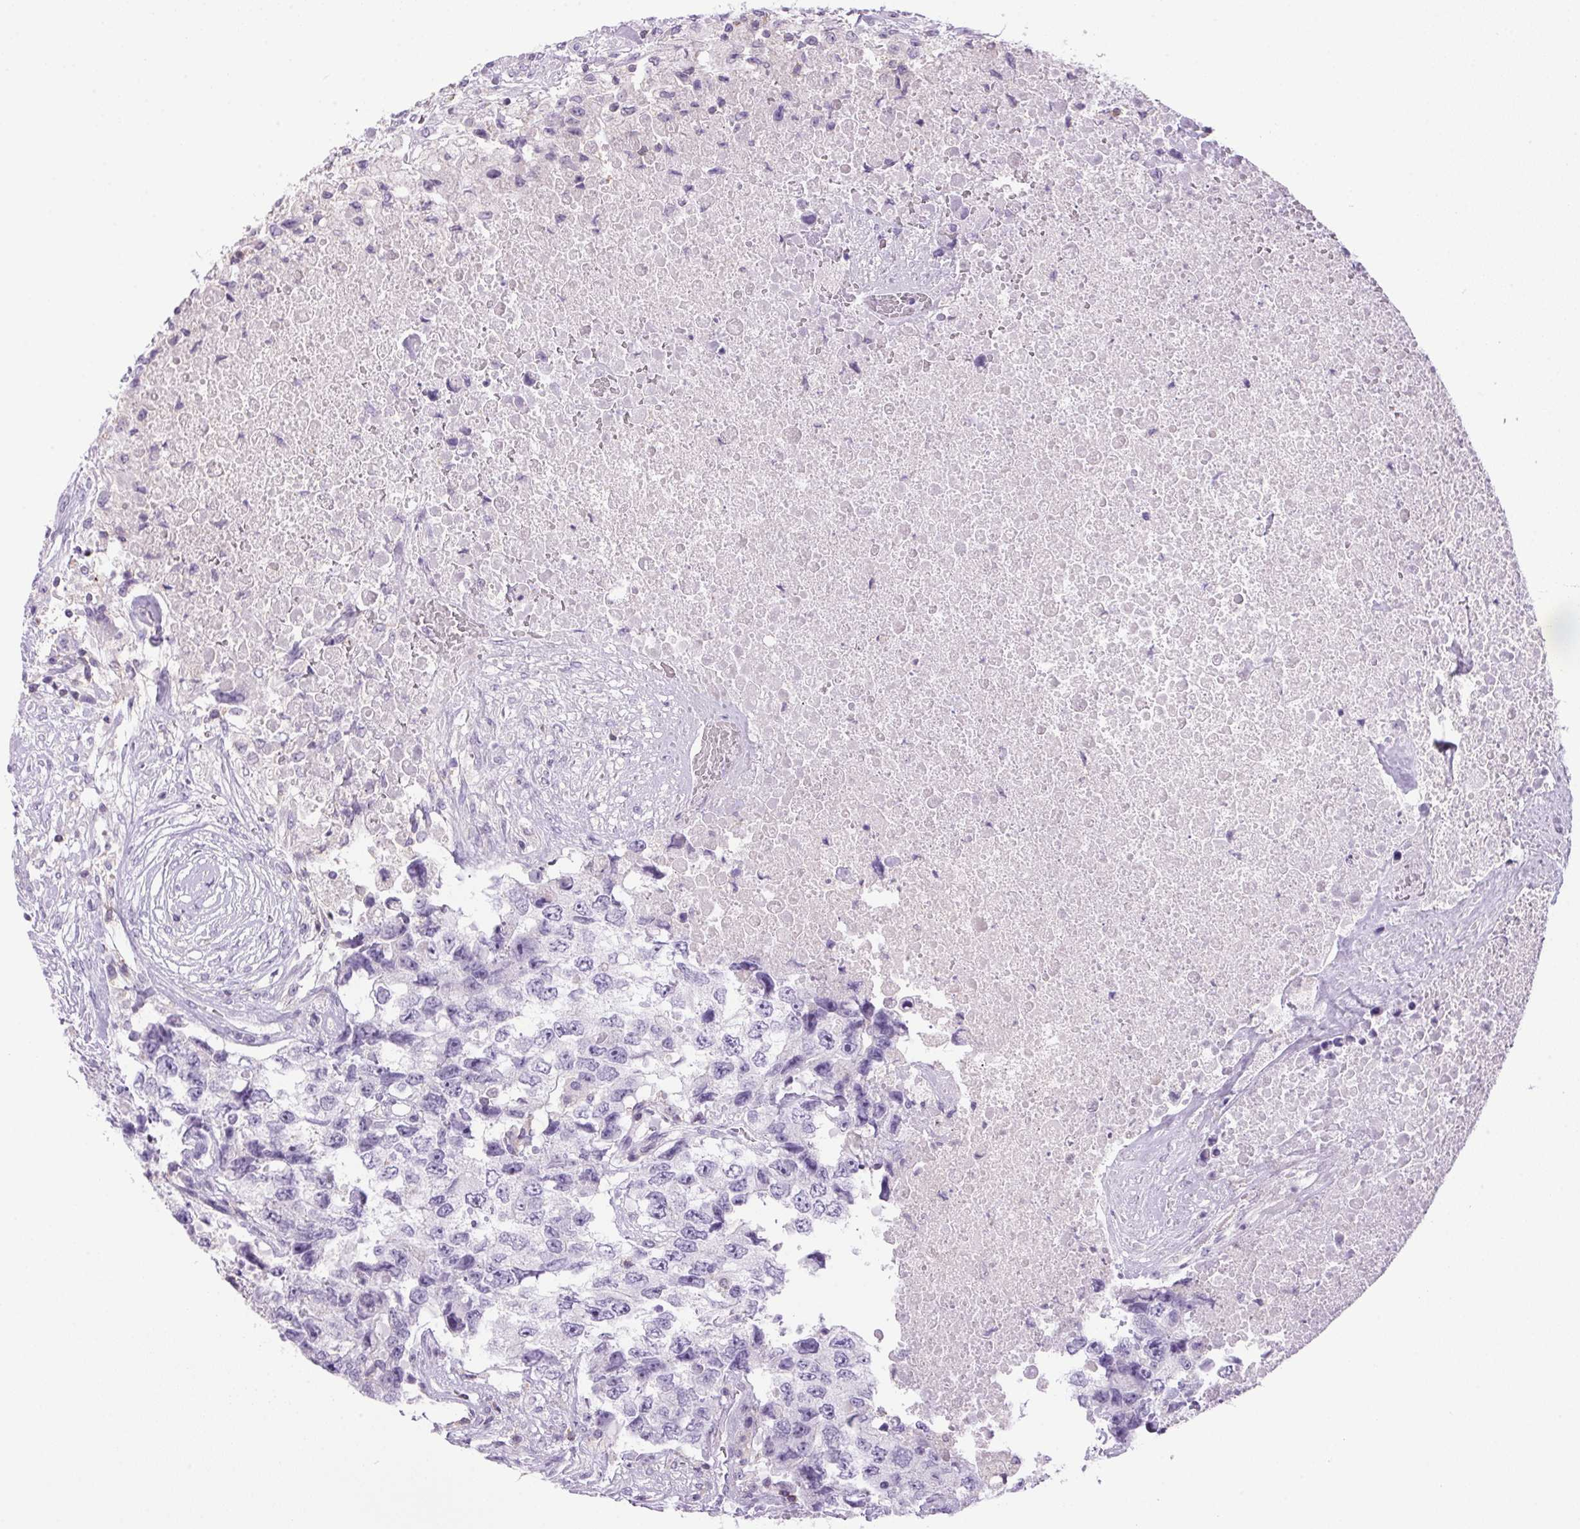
{"staining": {"intensity": "negative", "quantity": "none", "location": "none"}, "tissue": "testis cancer", "cell_type": "Tumor cells", "image_type": "cancer", "snomed": [{"axis": "morphology", "description": "Carcinoma, Embryonal, NOS"}, {"axis": "topography", "description": "Testis"}], "caption": "Testis cancer stained for a protein using immunohistochemistry (IHC) demonstrates no staining tumor cells.", "gene": "S100A2", "patient": {"sex": "male", "age": 24}}